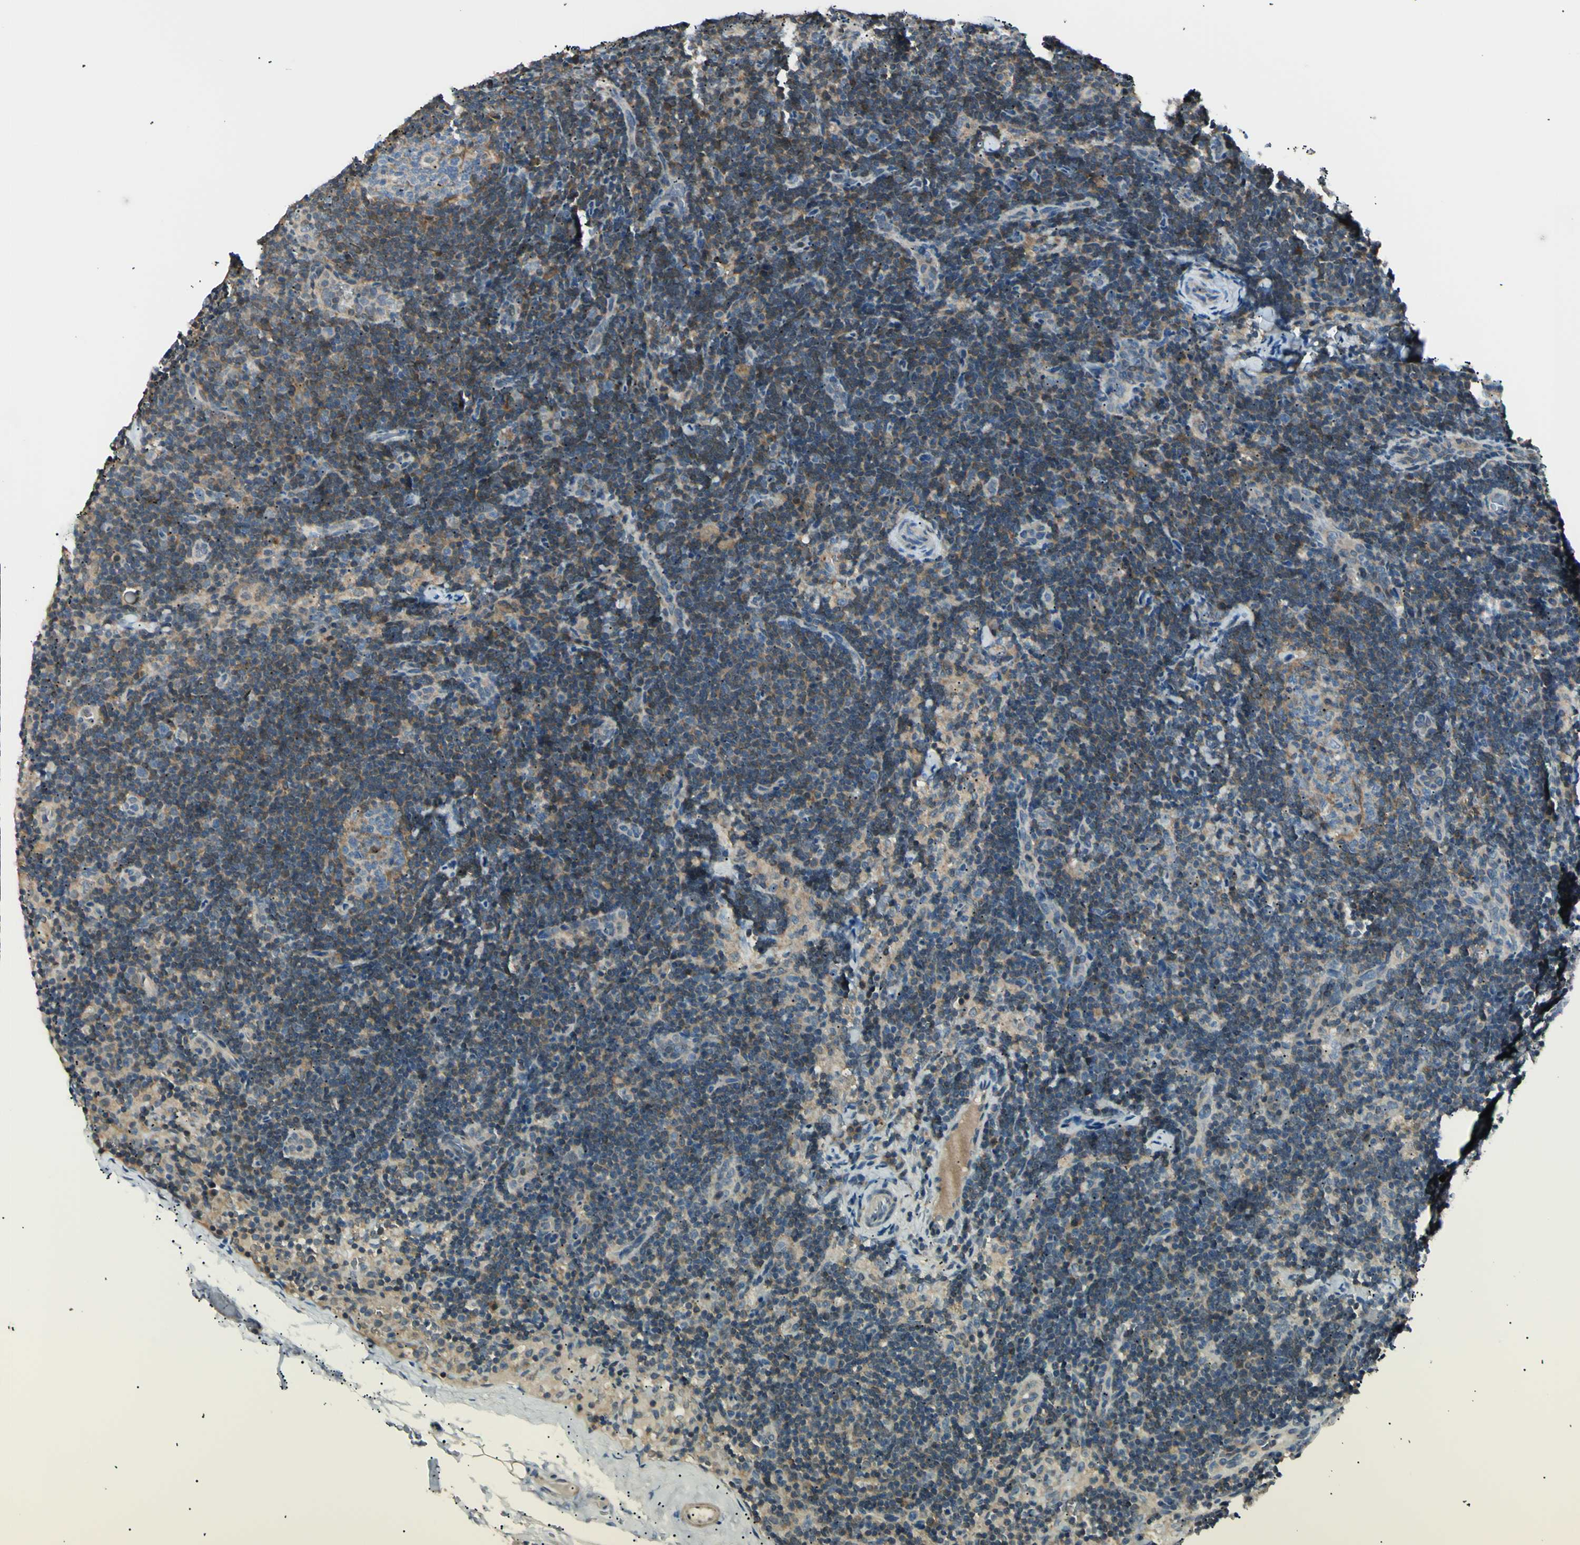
{"staining": {"intensity": "moderate", "quantity": "<25%", "location": "cytoplasmic/membranous"}, "tissue": "lymph node", "cell_type": "Germinal center cells", "image_type": "normal", "snomed": [{"axis": "morphology", "description": "Normal tissue, NOS"}, {"axis": "topography", "description": "Lymph node"}], "caption": "Immunohistochemical staining of normal human lymph node shows moderate cytoplasmic/membranous protein expression in about <25% of germinal center cells.", "gene": "LHPP", "patient": {"sex": "female", "age": 14}}